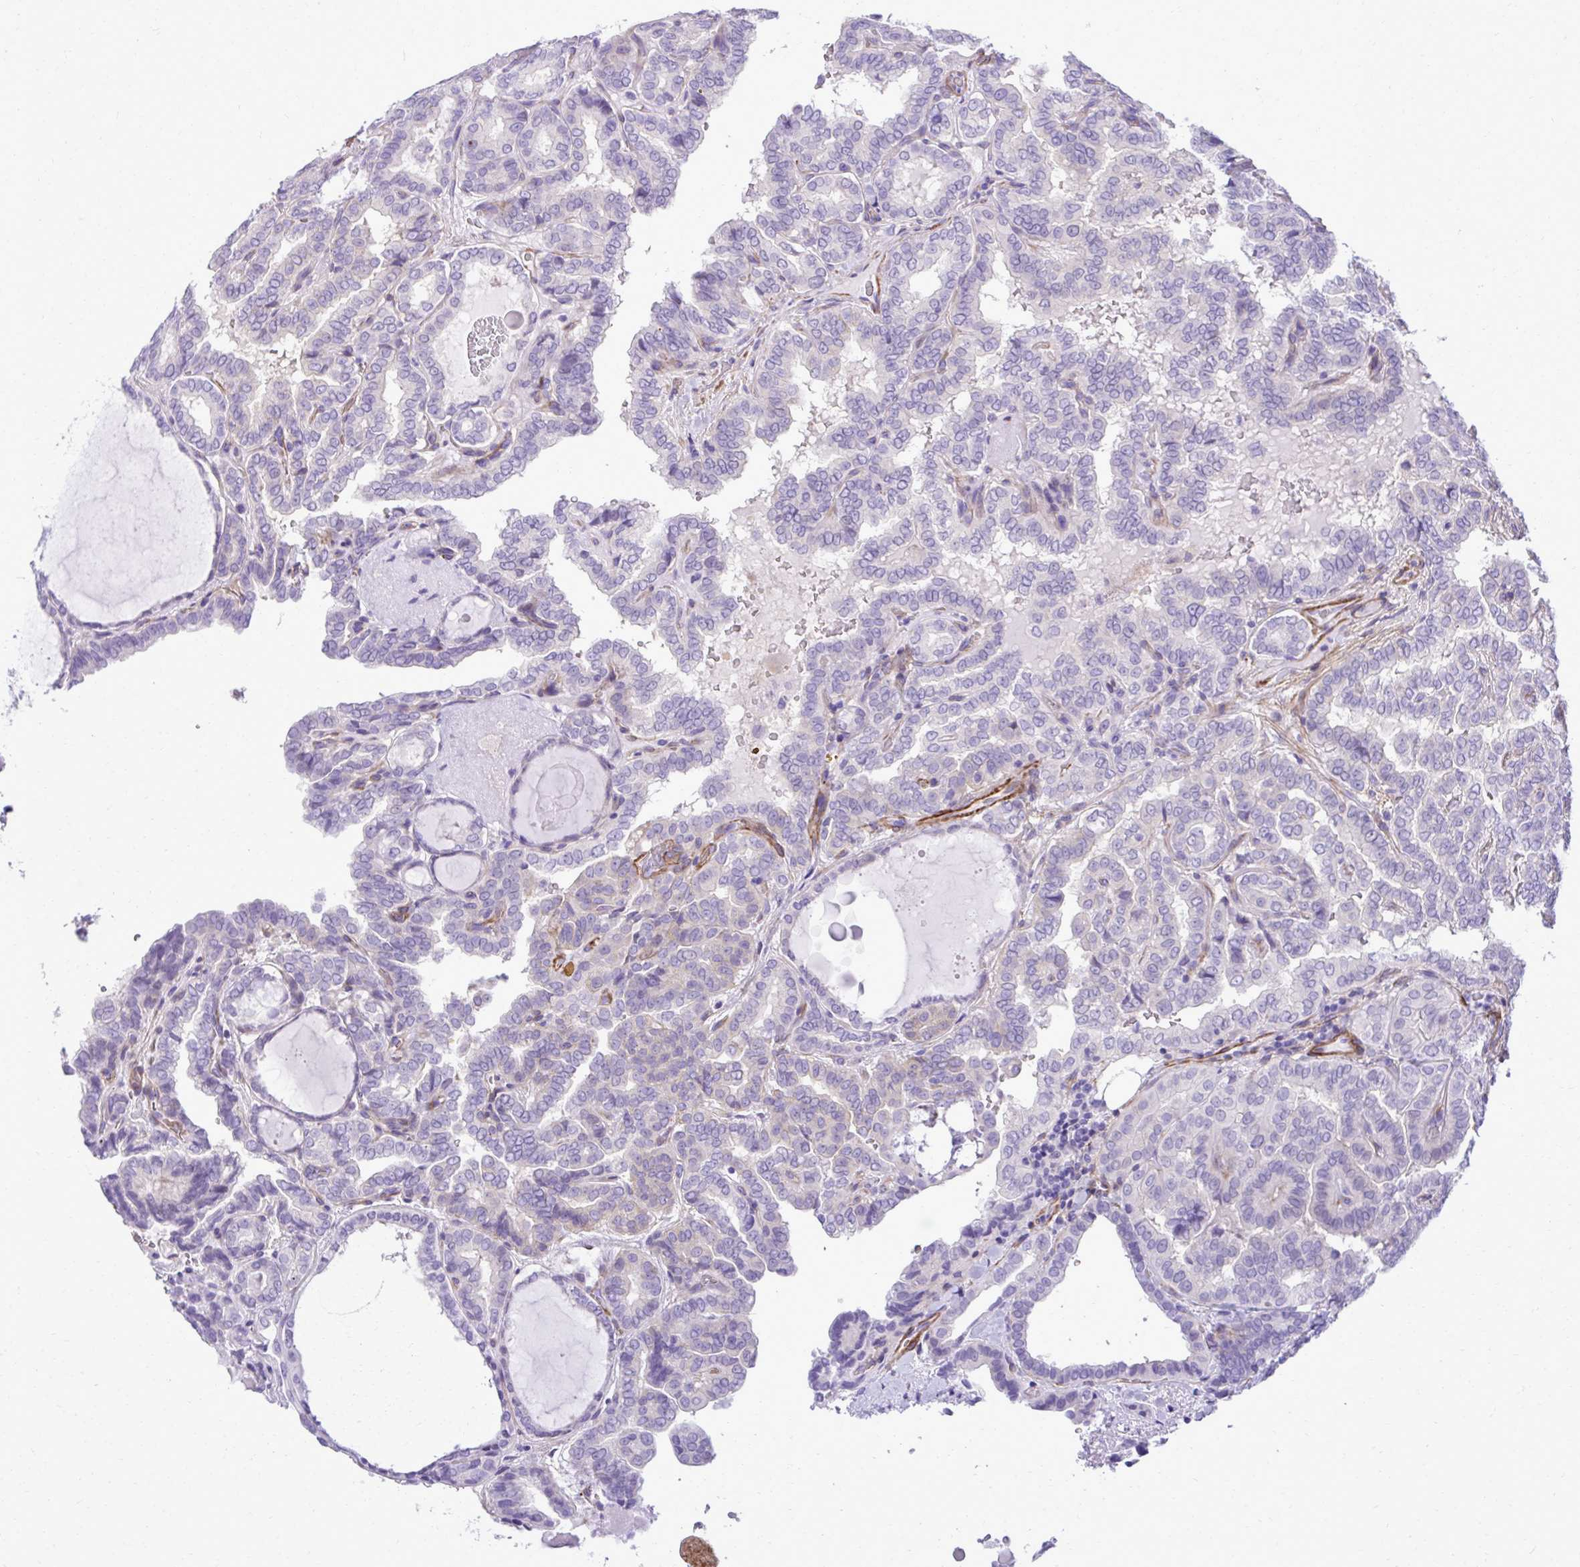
{"staining": {"intensity": "negative", "quantity": "none", "location": "none"}, "tissue": "thyroid cancer", "cell_type": "Tumor cells", "image_type": "cancer", "snomed": [{"axis": "morphology", "description": "Papillary adenocarcinoma, NOS"}, {"axis": "topography", "description": "Thyroid gland"}], "caption": "DAB (3,3'-diaminobenzidine) immunohistochemical staining of human thyroid cancer (papillary adenocarcinoma) exhibits no significant positivity in tumor cells.", "gene": "PITPNM3", "patient": {"sex": "female", "age": 46}}